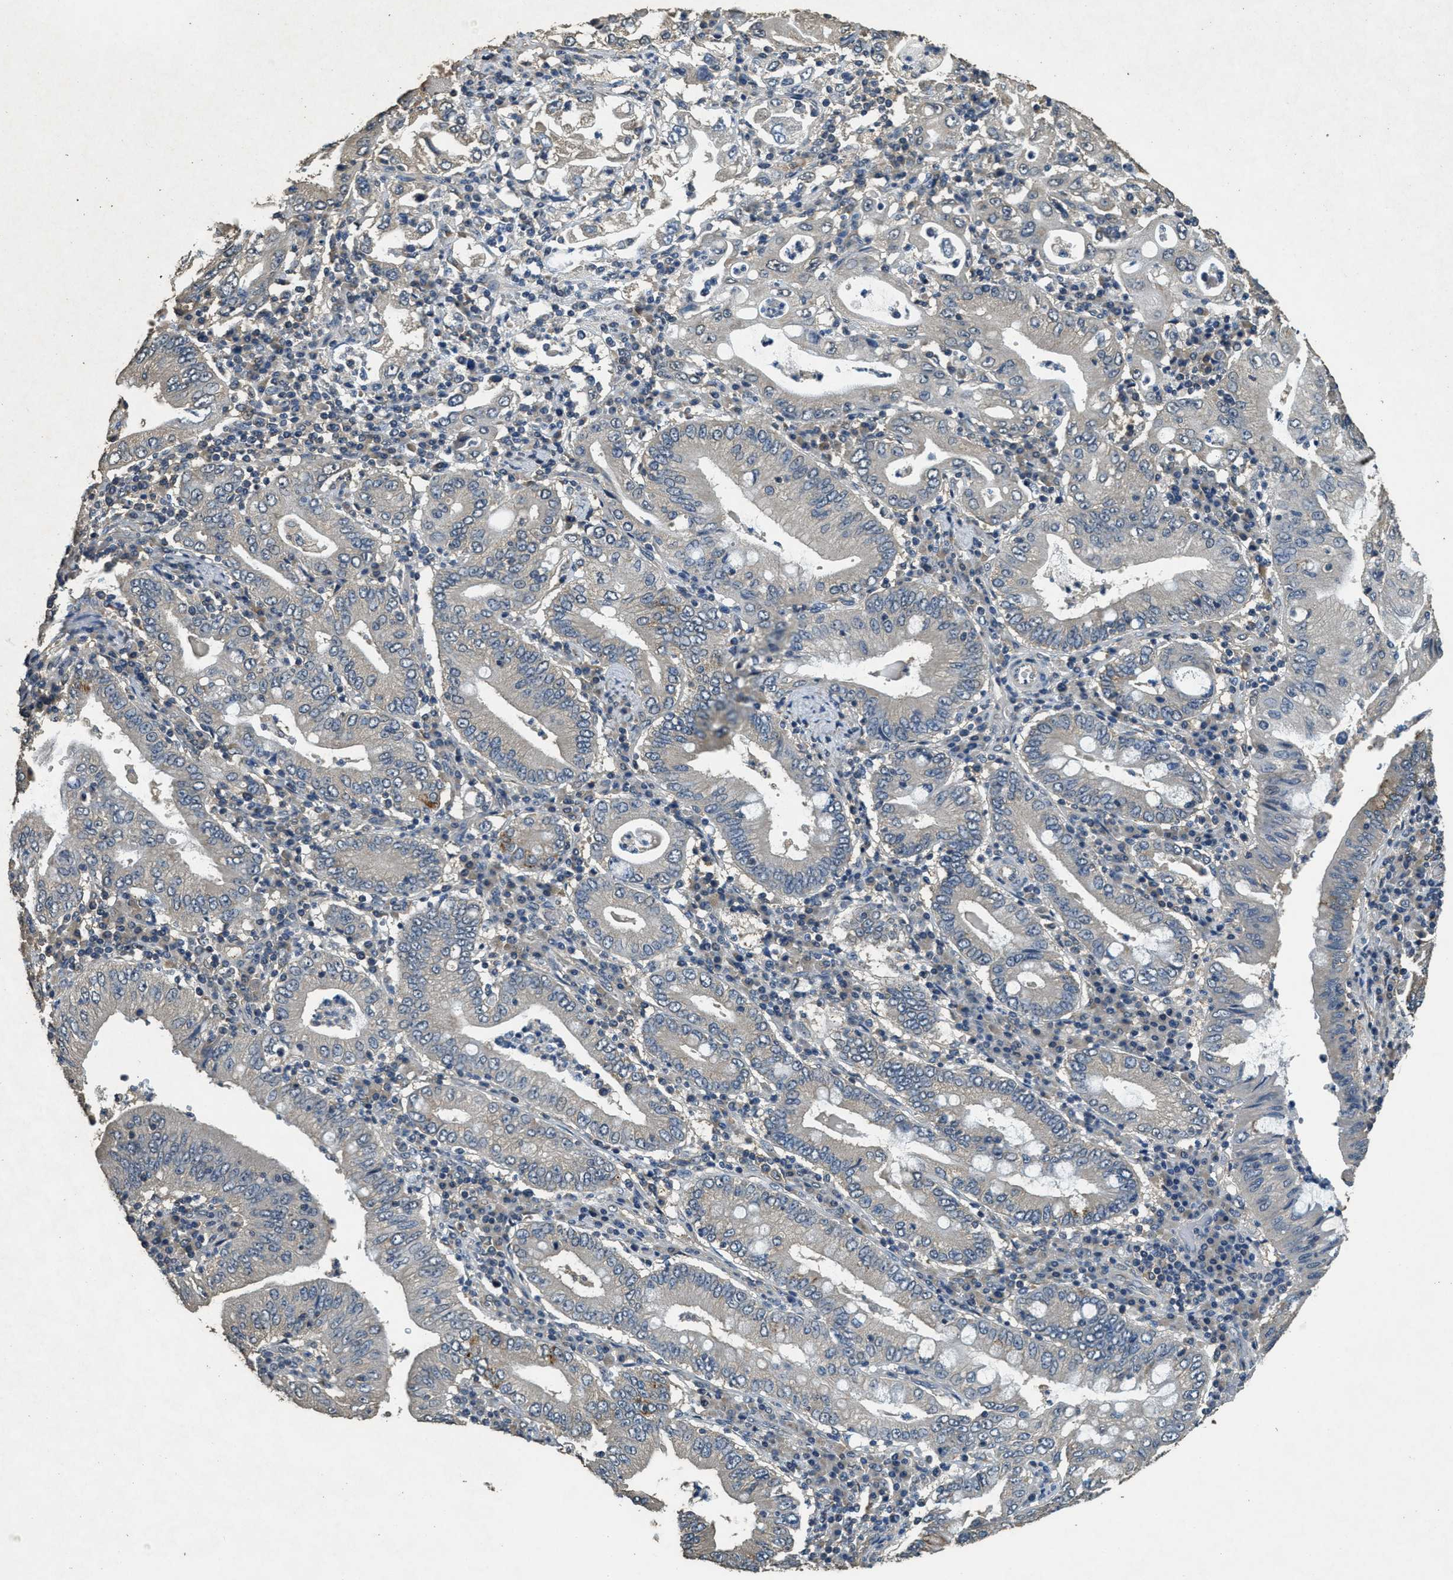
{"staining": {"intensity": "negative", "quantity": "none", "location": "none"}, "tissue": "stomach cancer", "cell_type": "Tumor cells", "image_type": "cancer", "snomed": [{"axis": "morphology", "description": "Normal tissue, NOS"}, {"axis": "morphology", "description": "Adenocarcinoma, NOS"}, {"axis": "topography", "description": "Esophagus"}, {"axis": "topography", "description": "Stomach, upper"}, {"axis": "topography", "description": "Peripheral nerve tissue"}], "caption": "High magnification brightfield microscopy of adenocarcinoma (stomach) stained with DAB (3,3'-diaminobenzidine) (brown) and counterstained with hematoxylin (blue): tumor cells show no significant staining.", "gene": "RAB6B", "patient": {"sex": "male", "age": 62}}